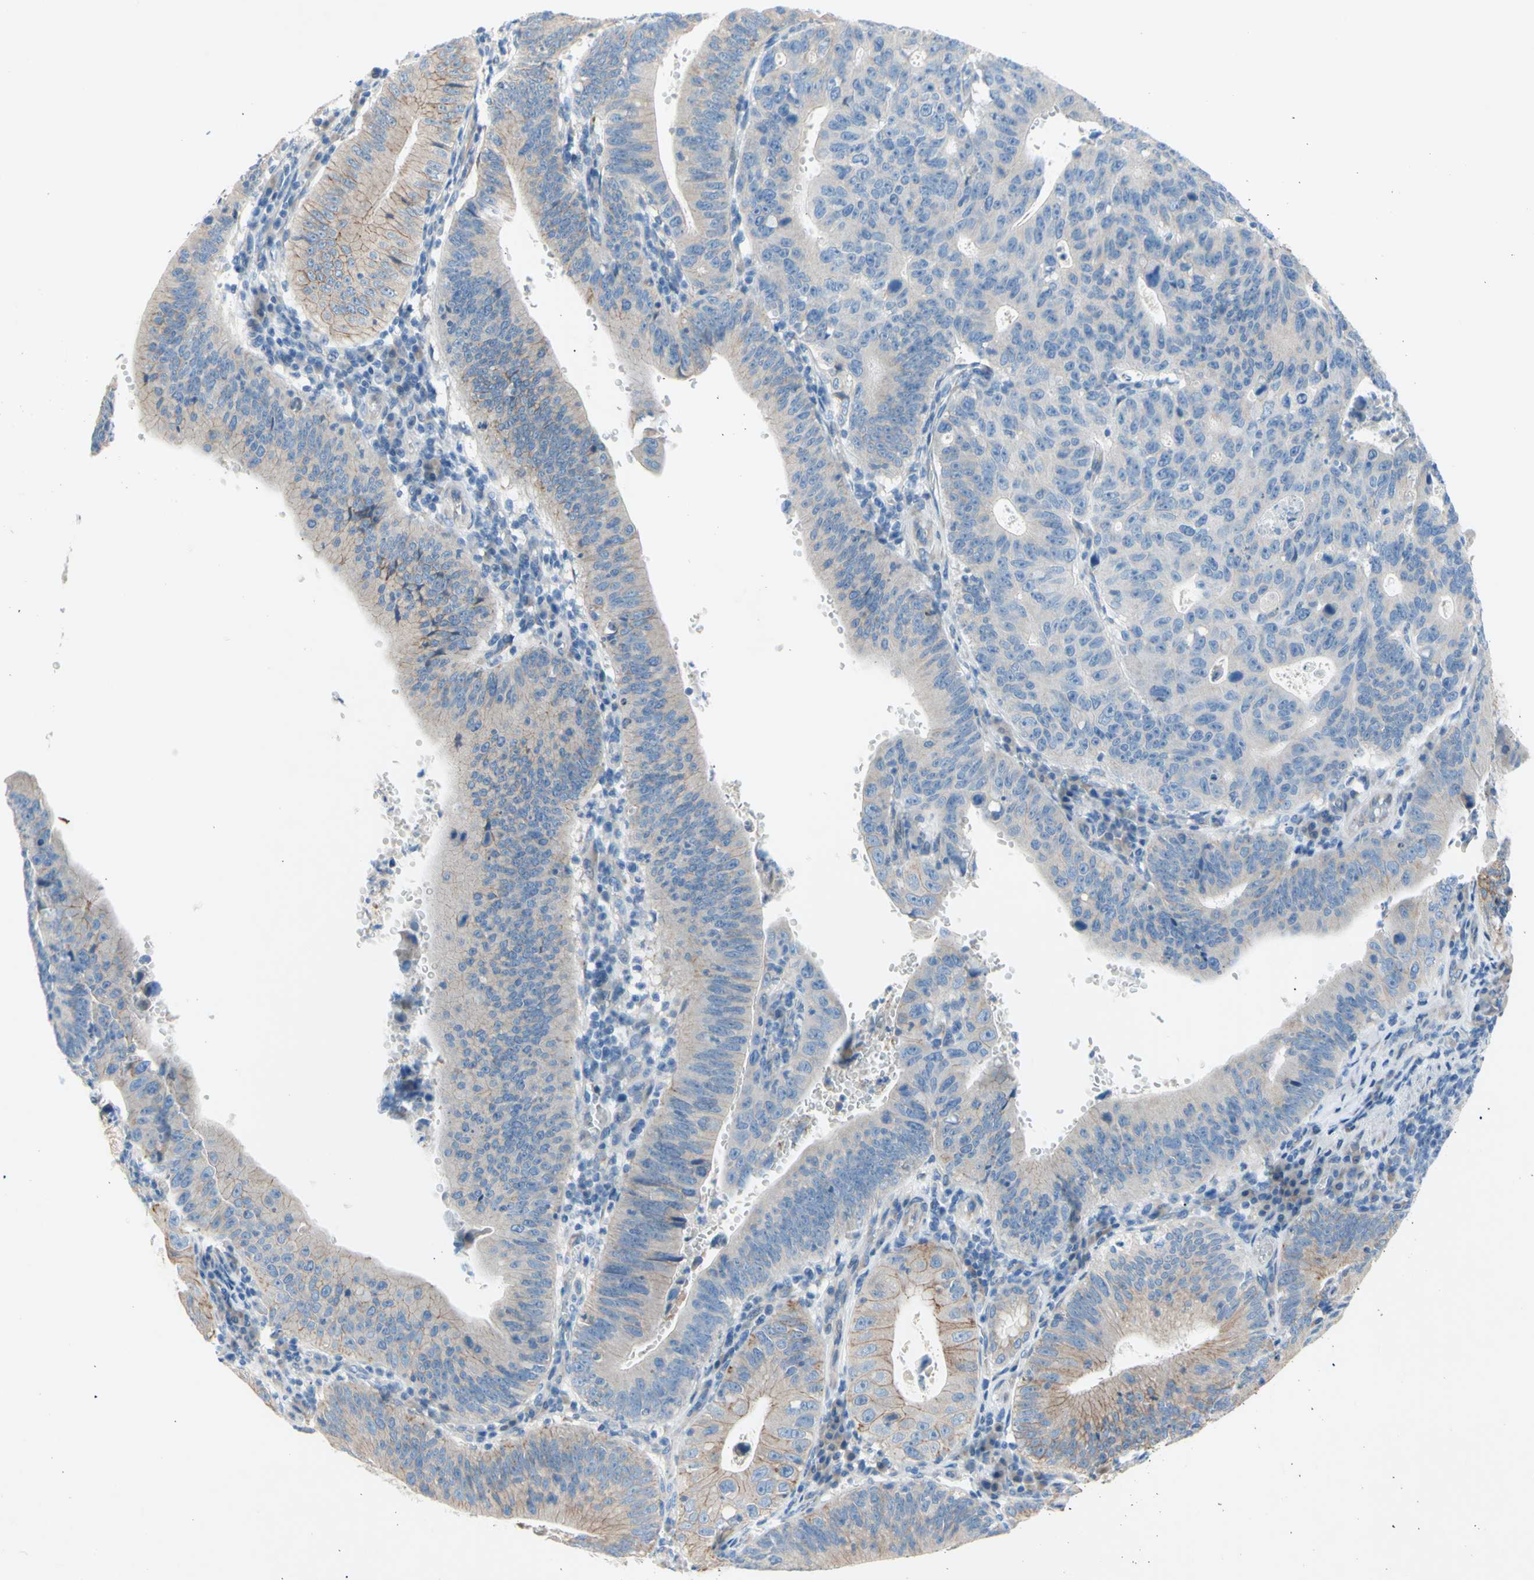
{"staining": {"intensity": "weak", "quantity": "<25%", "location": "cytoplasmic/membranous"}, "tissue": "stomach cancer", "cell_type": "Tumor cells", "image_type": "cancer", "snomed": [{"axis": "morphology", "description": "Adenocarcinoma, NOS"}, {"axis": "topography", "description": "Stomach"}], "caption": "IHC micrograph of human adenocarcinoma (stomach) stained for a protein (brown), which demonstrates no positivity in tumor cells.", "gene": "TMIGD2", "patient": {"sex": "male", "age": 59}}